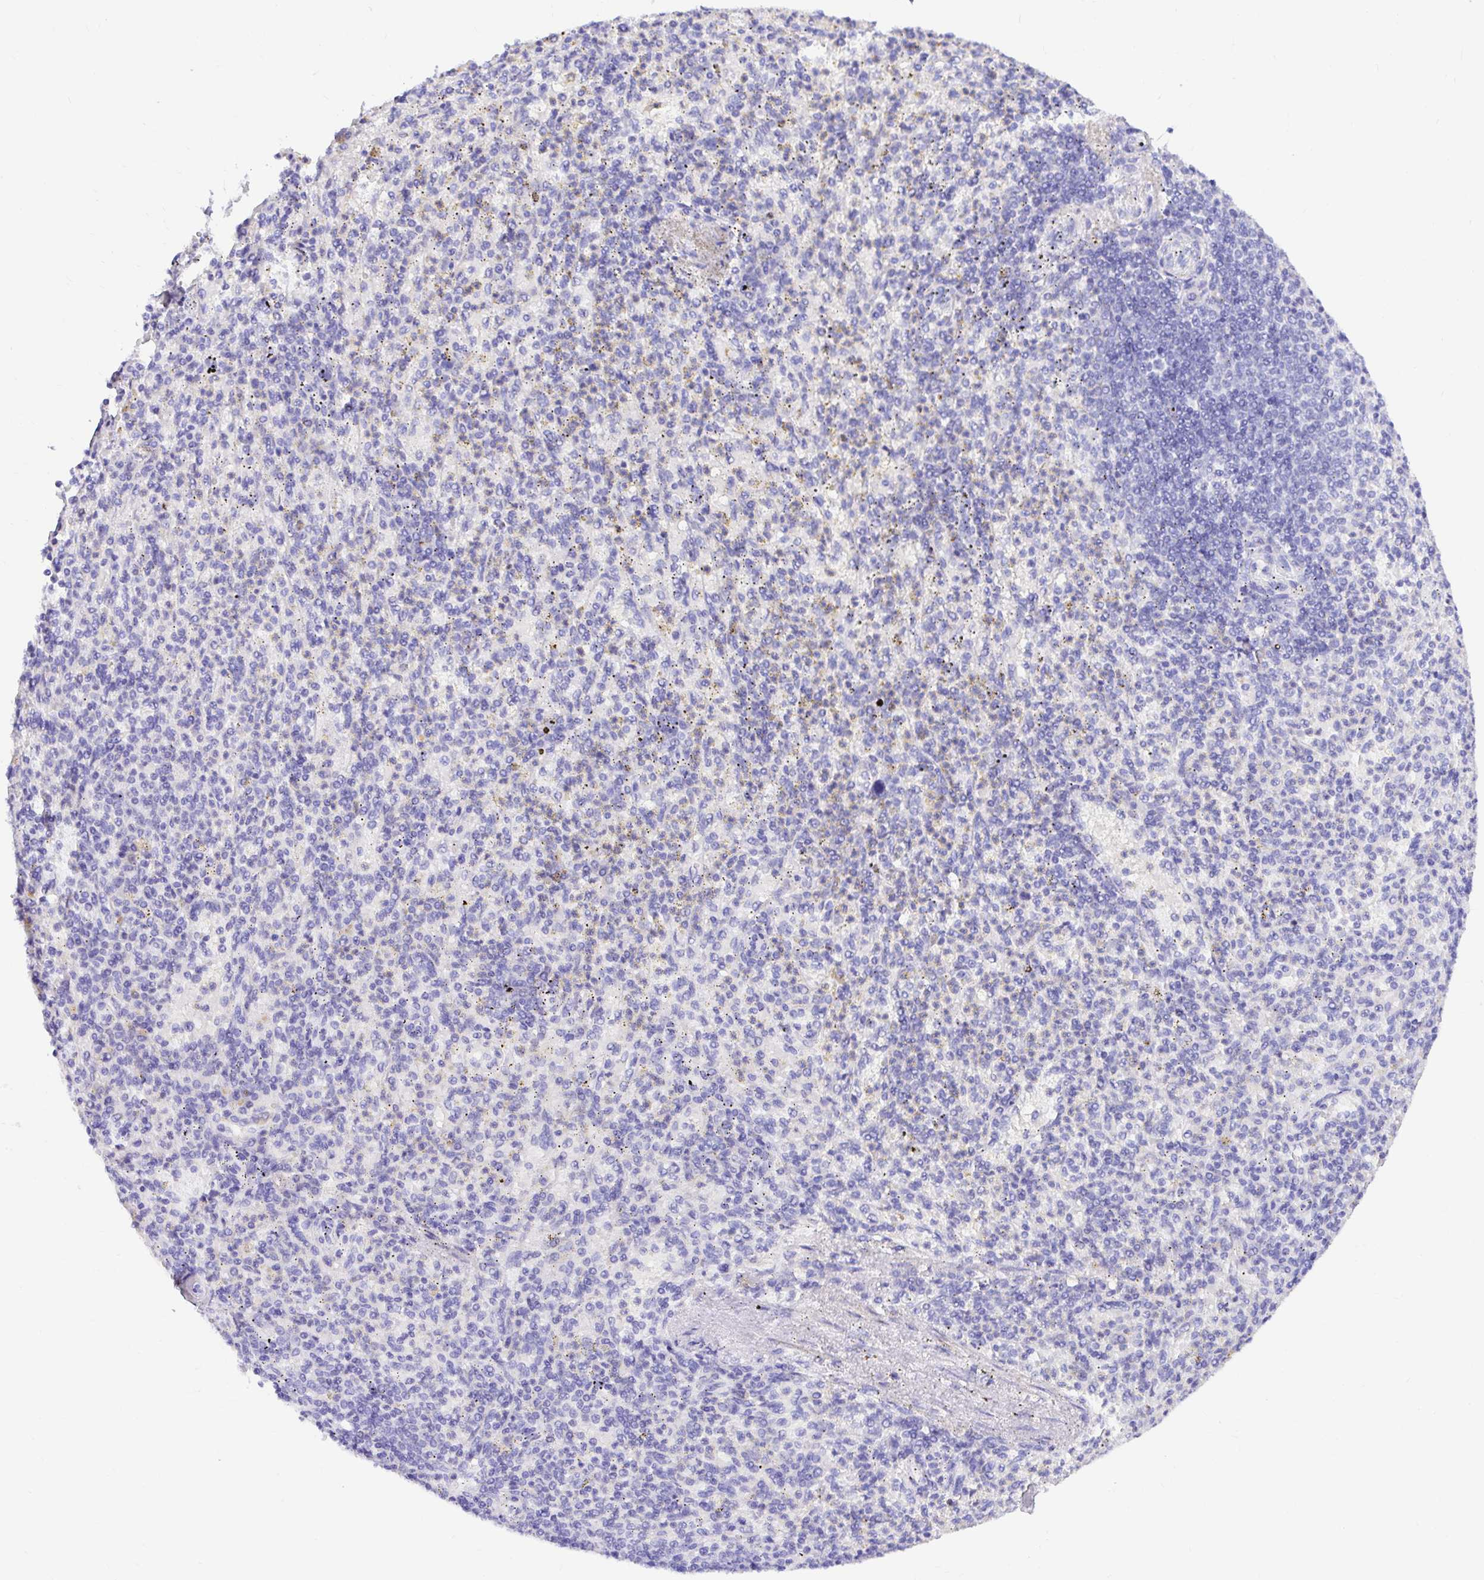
{"staining": {"intensity": "negative", "quantity": "none", "location": "none"}, "tissue": "spleen", "cell_type": "Cells in red pulp", "image_type": "normal", "snomed": [{"axis": "morphology", "description": "Normal tissue, NOS"}, {"axis": "topography", "description": "Spleen"}], "caption": "This is a photomicrograph of immunohistochemistry staining of benign spleen, which shows no positivity in cells in red pulp. The staining was performed using DAB (3,3'-diaminobenzidine) to visualize the protein expression in brown, while the nuclei were stained in blue with hematoxylin (Magnification: 20x).", "gene": "BACE2", "patient": {"sex": "female", "age": 74}}